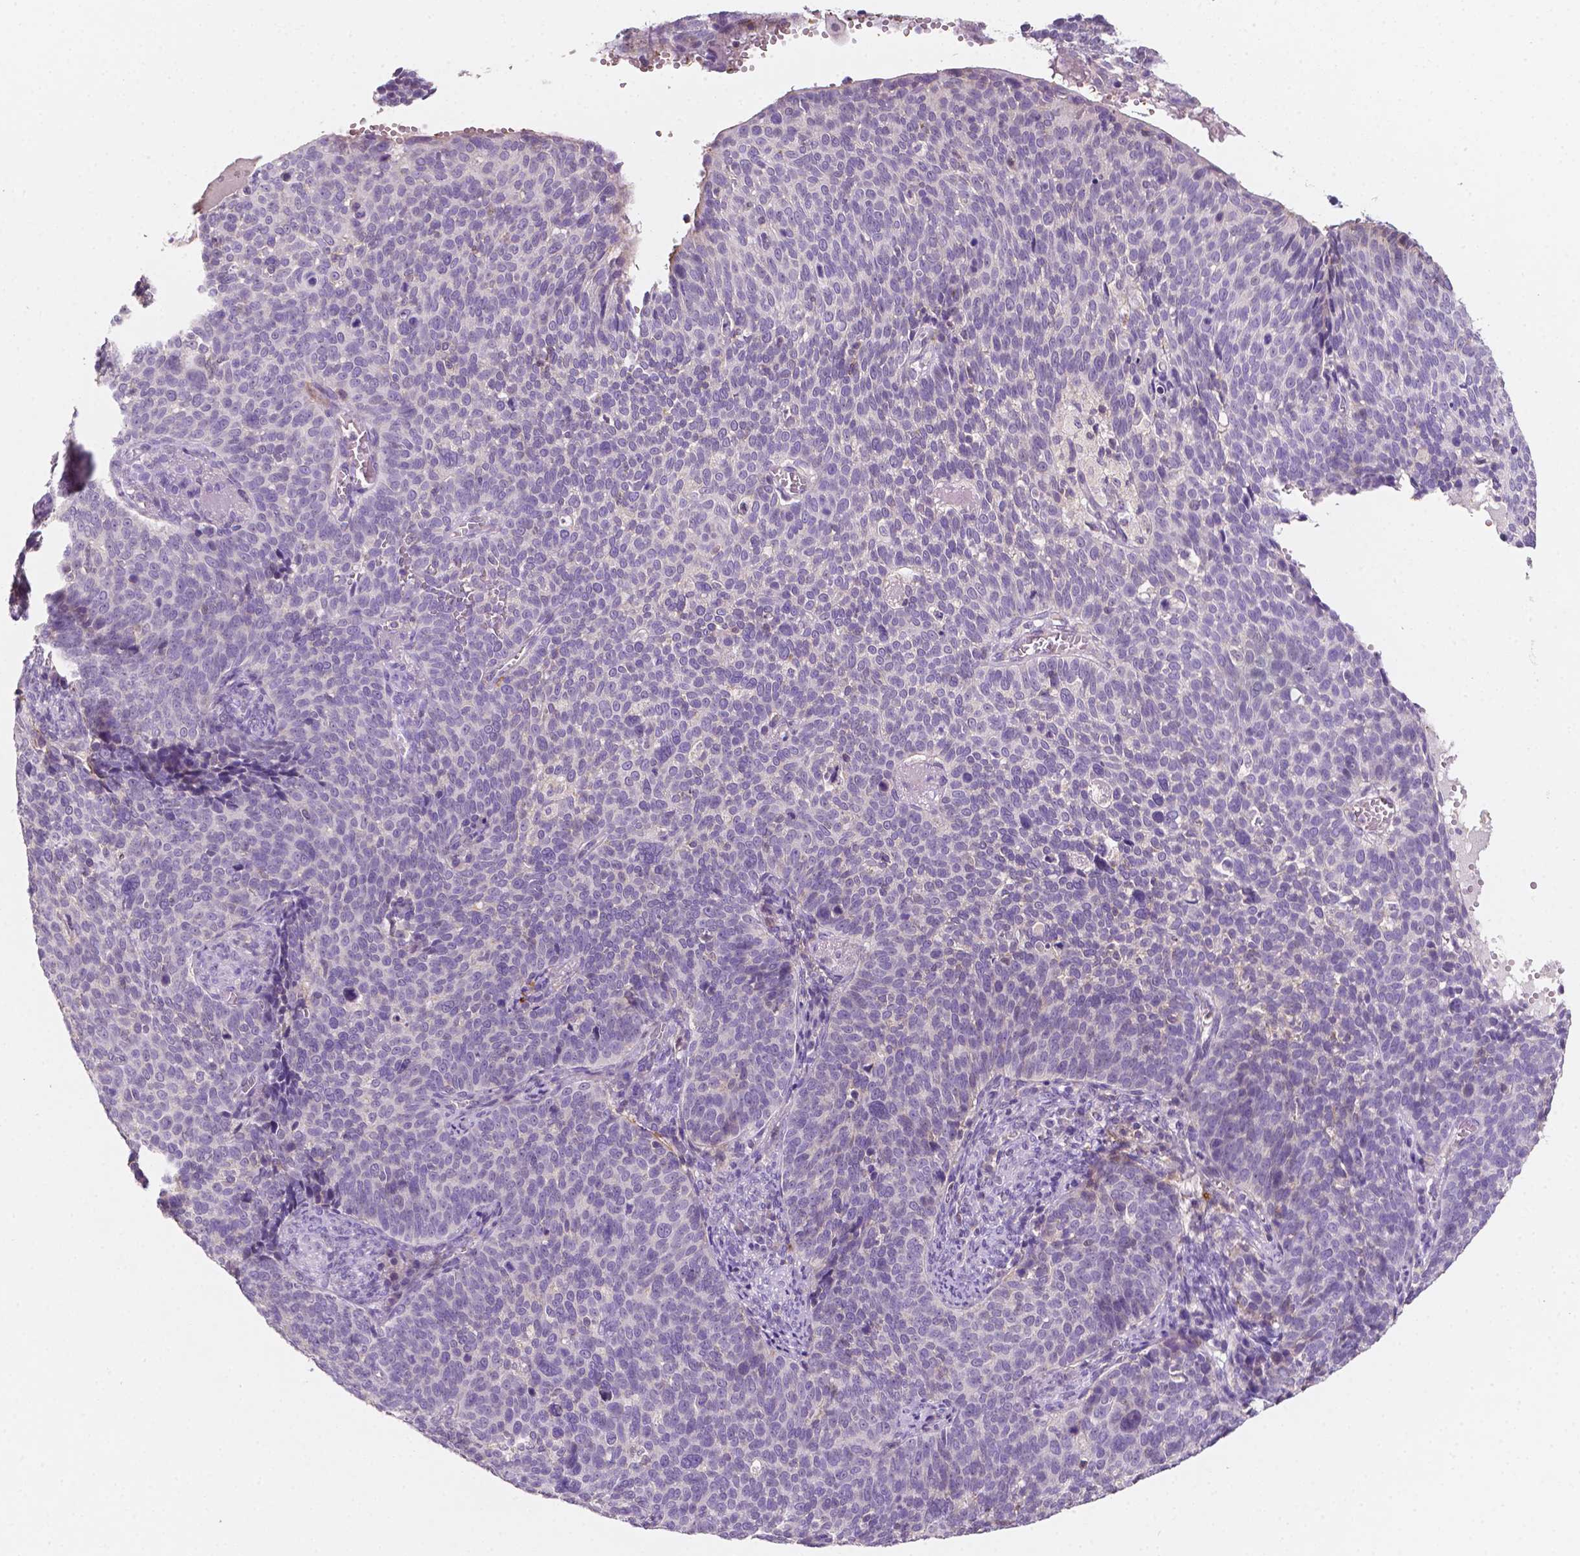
{"staining": {"intensity": "negative", "quantity": "none", "location": "none"}, "tissue": "cervical cancer", "cell_type": "Tumor cells", "image_type": "cancer", "snomed": [{"axis": "morphology", "description": "Normal tissue, NOS"}, {"axis": "morphology", "description": "Squamous cell carcinoma, NOS"}, {"axis": "topography", "description": "Cervix"}], "caption": "Immunohistochemistry (IHC) of human cervical cancer reveals no positivity in tumor cells.", "gene": "EGFR", "patient": {"sex": "female", "age": 39}}